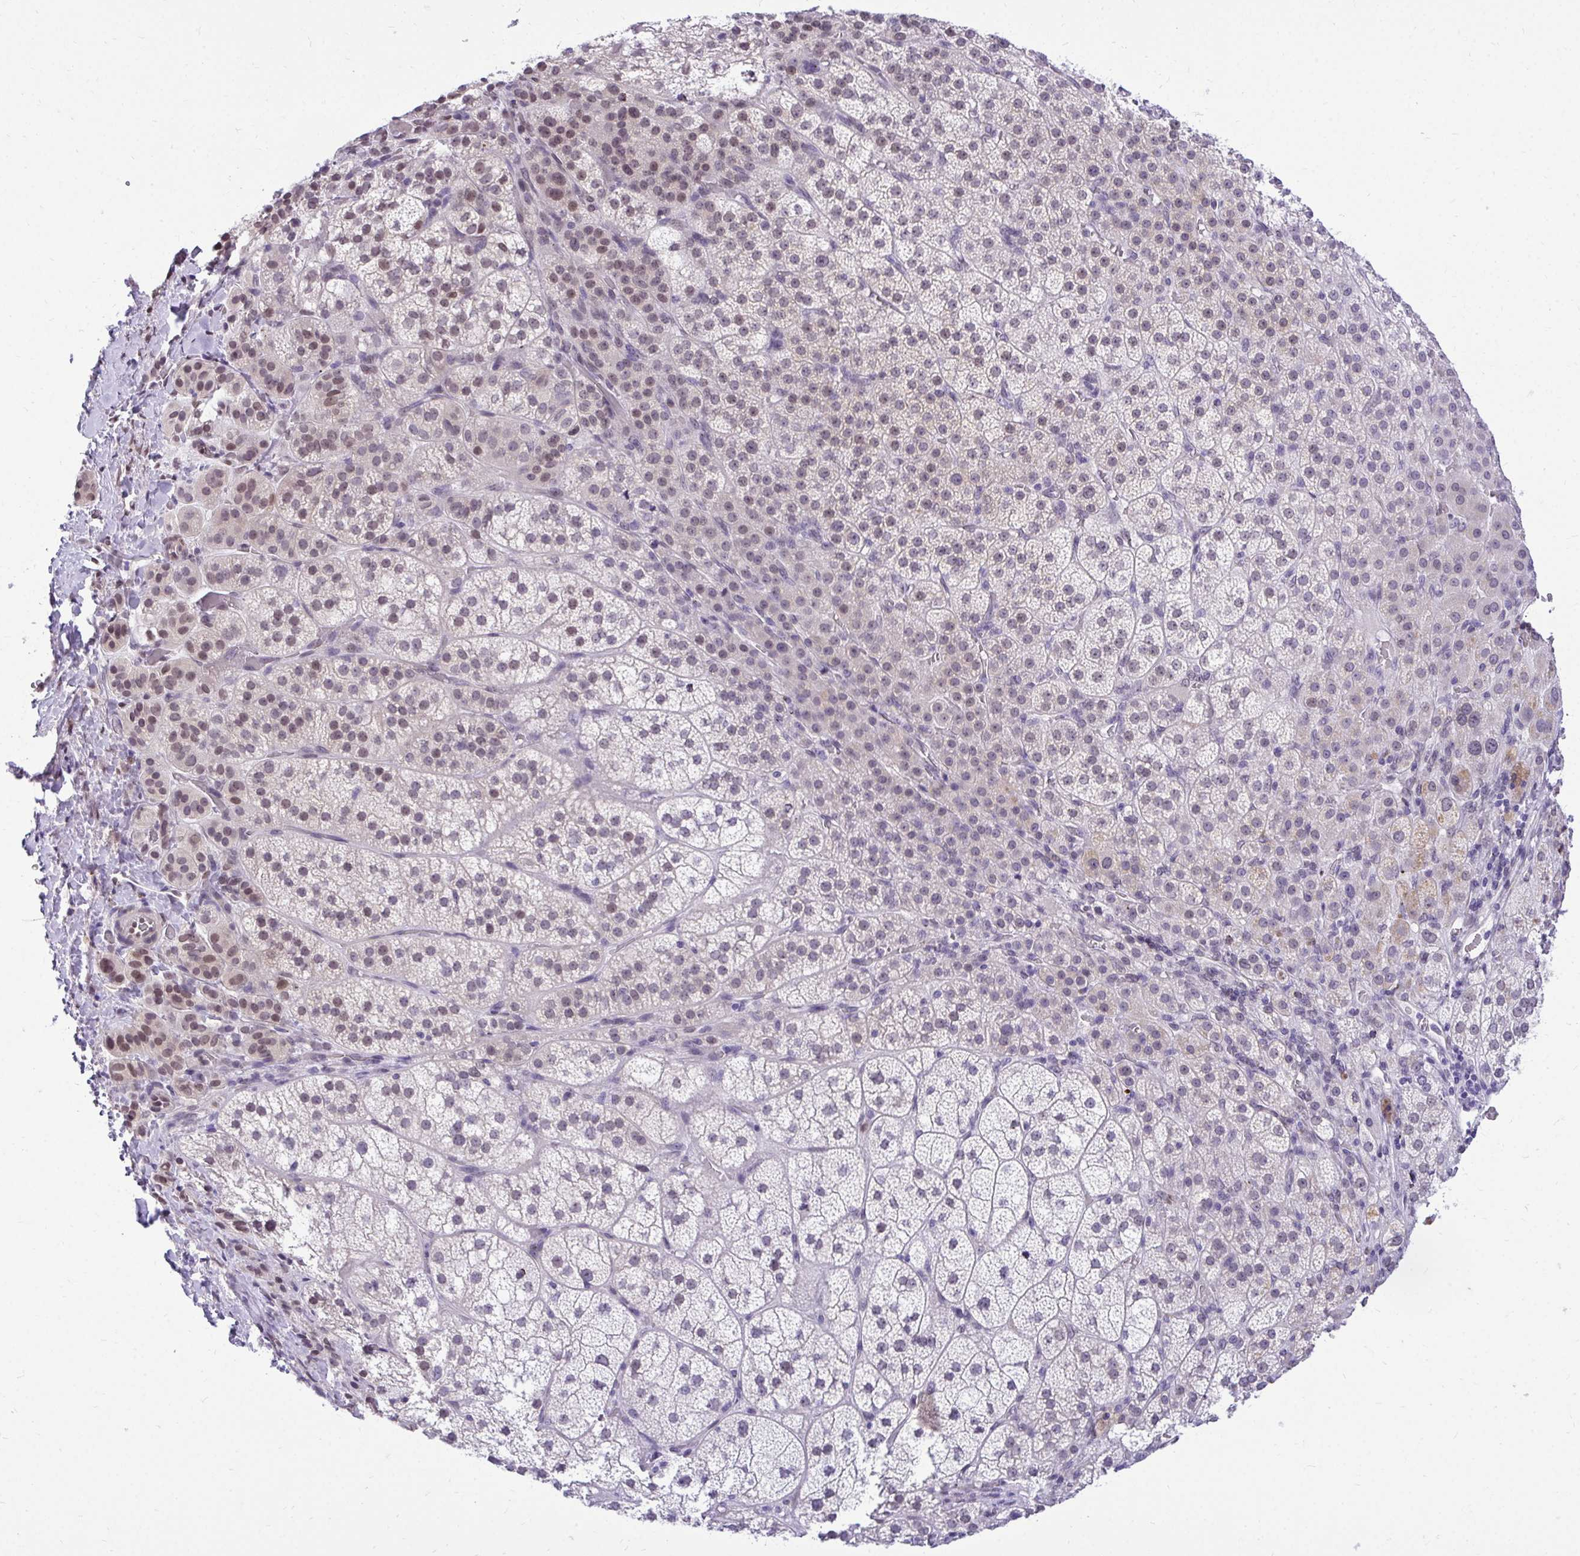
{"staining": {"intensity": "moderate", "quantity": "25%-75%", "location": "nuclear"}, "tissue": "adrenal gland", "cell_type": "Glandular cells", "image_type": "normal", "snomed": [{"axis": "morphology", "description": "Normal tissue, NOS"}, {"axis": "topography", "description": "Adrenal gland"}], "caption": "An immunohistochemistry (IHC) image of normal tissue is shown. Protein staining in brown labels moderate nuclear positivity in adrenal gland within glandular cells.", "gene": "BANF1", "patient": {"sex": "female", "age": 60}}